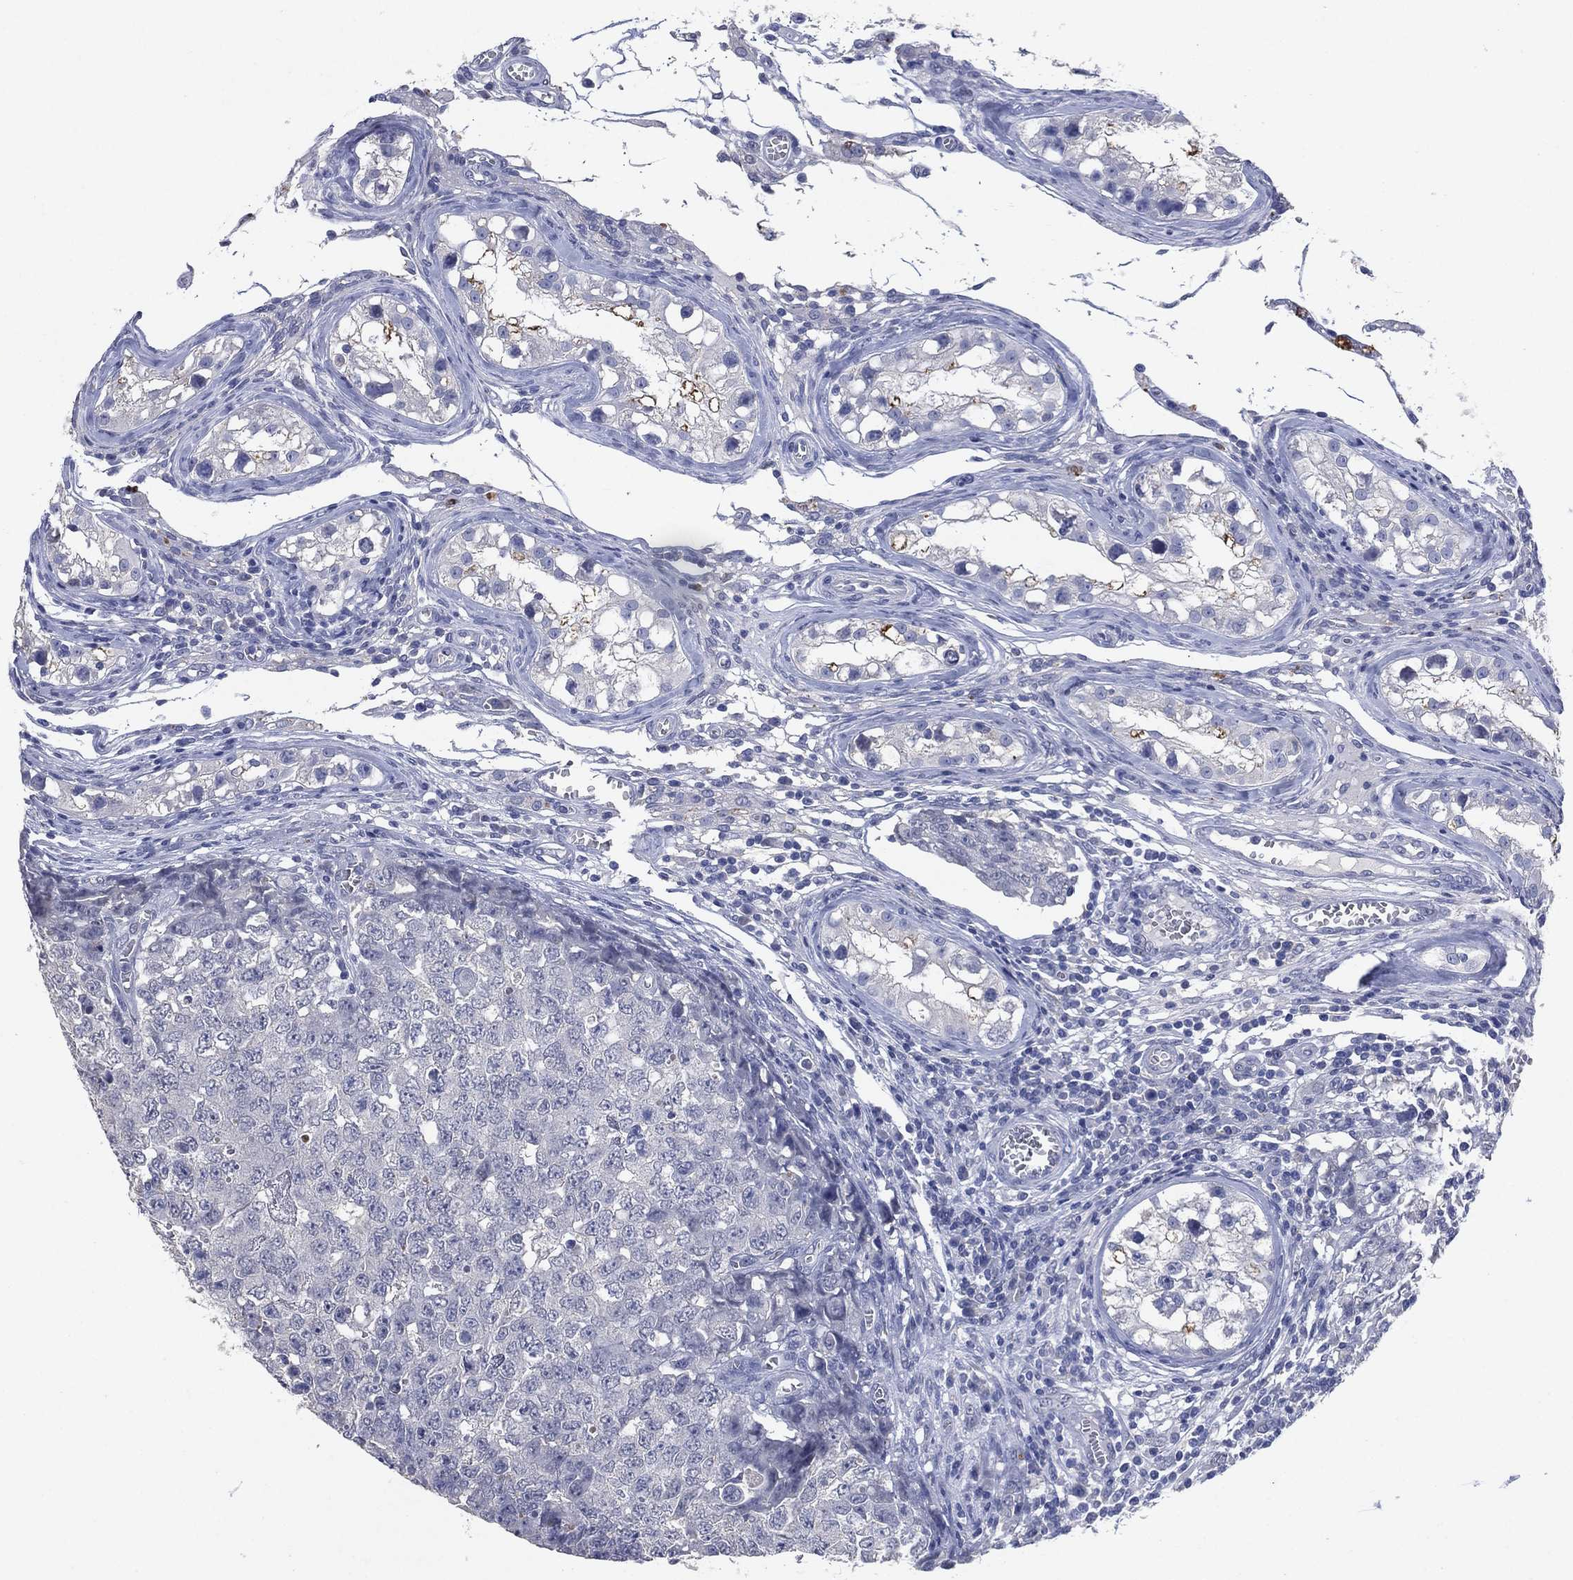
{"staining": {"intensity": "negative", "quantity": "none", "location": "none"}, "tissue": "testis cancer", "cell_type": "Tumor cells", "image_type": "cancer", "snomed": [{"axis": "morphology", "description": "Carcinoma, Embryonal, NOS"}, {"axis": "topography", "description": "Testis"}], "caption": "High power microscopy photomicrograph of an immunohistochemistry micrograph of testis cancer (embryonal carcinoma), revealing no significant expression in tumor cells.", "gene": "FSCN2", "patient": {"sex": "male", "age": 23}}